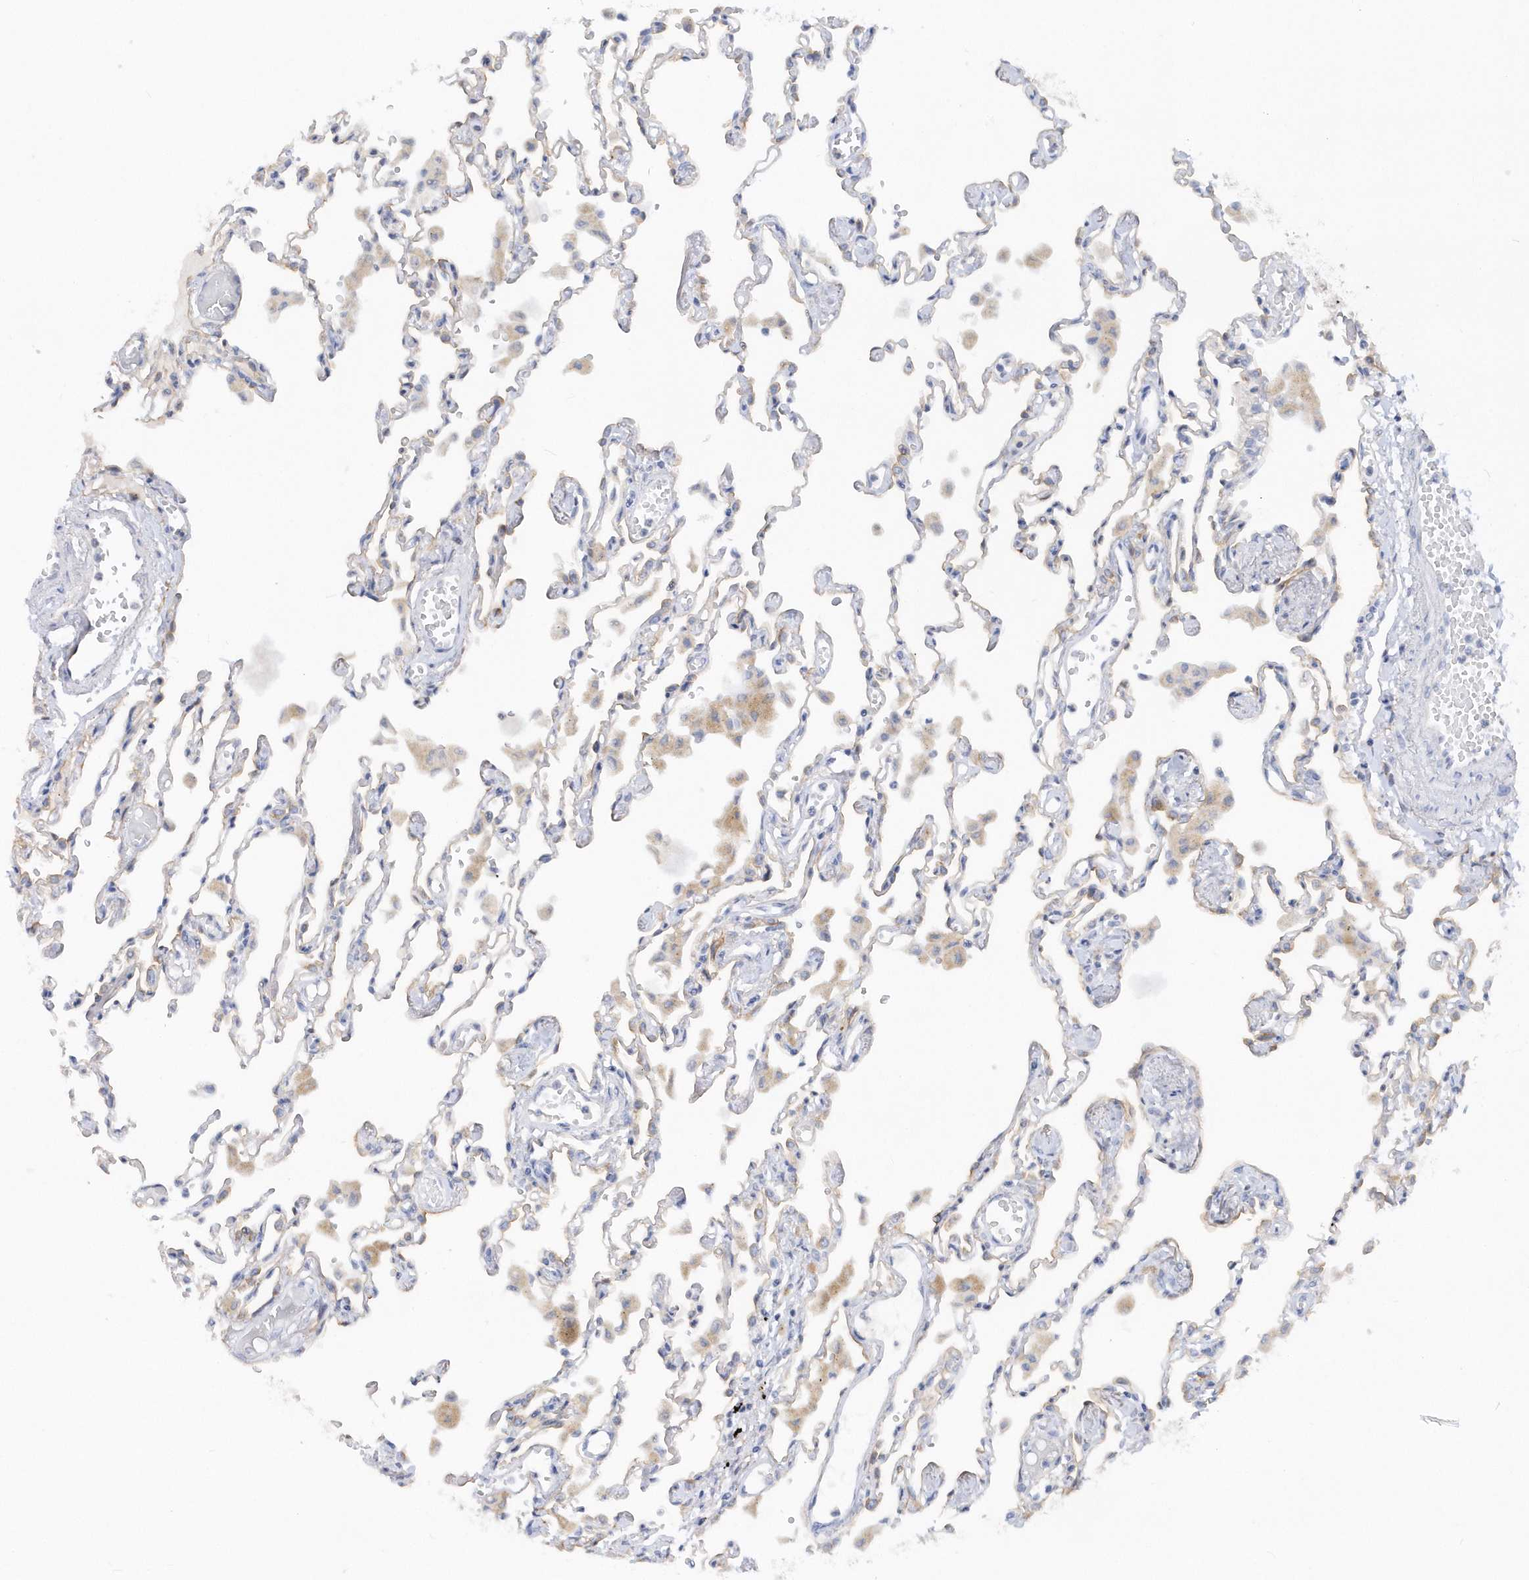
{"staining": {"intensity": "weak", "quantity": "<25%", "location": "cytoplasmic/membranous"}, "tissue": "lung", "cell_type": "Alveolar cells", "image_type": "normal", "snomed": [{"axis": "morphology", "description": "Normal tissue, NOS"}, {"axis": "topography", "description": "Bronchus"}, {"axis": "topography", "description": "Lung"}], "caption": "Human lung stained for a protein using immunohistochemistry exhibits no positivity in alveolar cells.", "gene": "RPEL1", "patient": {"sex": "female", "age": 49}}